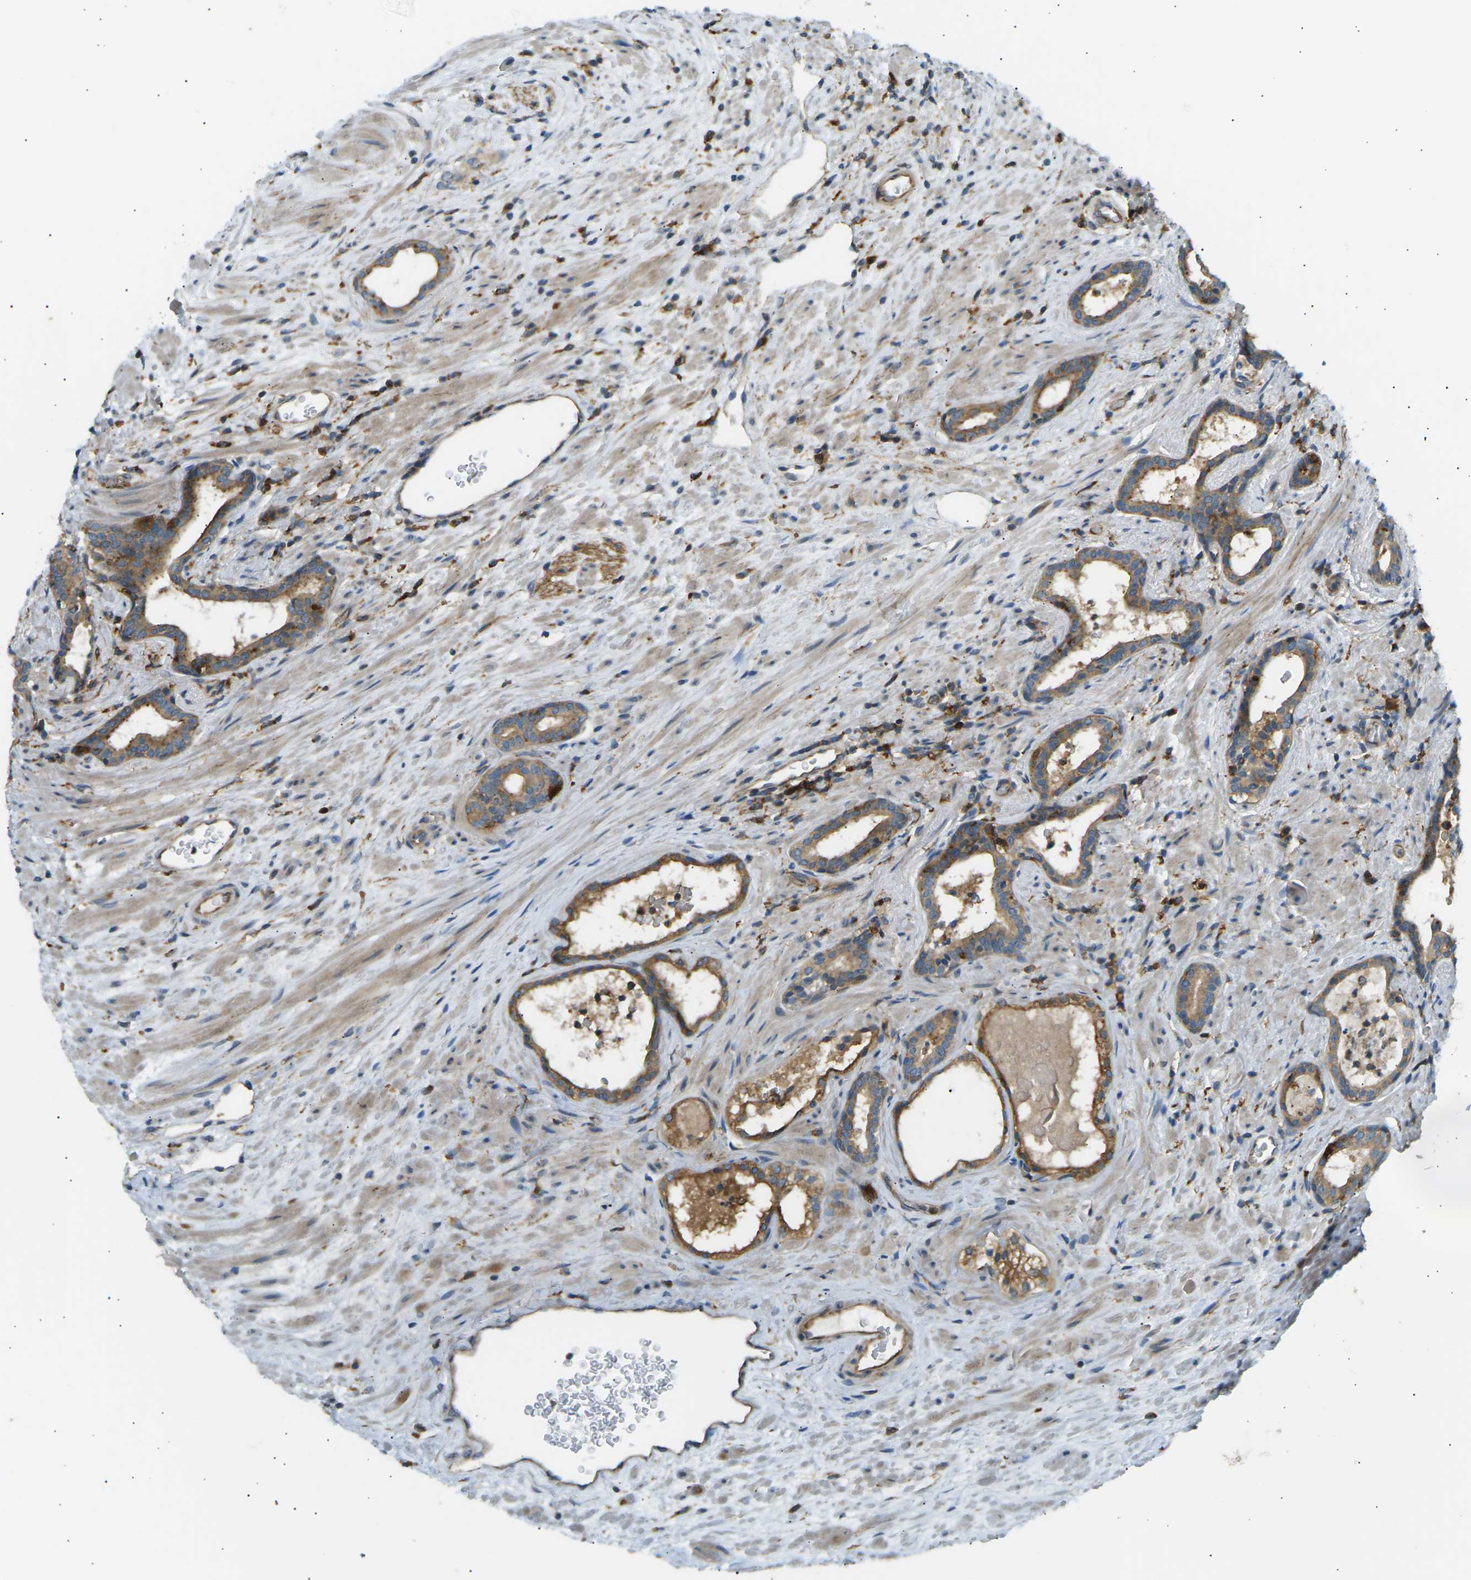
{"staining": {"intensity": "moderate", "quantity": ">75%", "location": "cytoplasmic/membranous"}, "tissue": "prostate cancer", "cell_type": "Tumor cells", "image_type": "cancer", "snomed": [{"axis": "morphology", "description": "Adenocarcinoma, High grade"}, {"axis": "topography", "description": "Prostate"}], "caption": "An immunohistochemistry (IHC) image of tumor tissue is shown. Protein staining in brown labels moderate cytoplasmic/membranous positivity in prostate cancer (high-grade adenocarcinoma) within tumor cells.", "gene": "CDK17", "patient": {"sex": "male", "age": 71}}